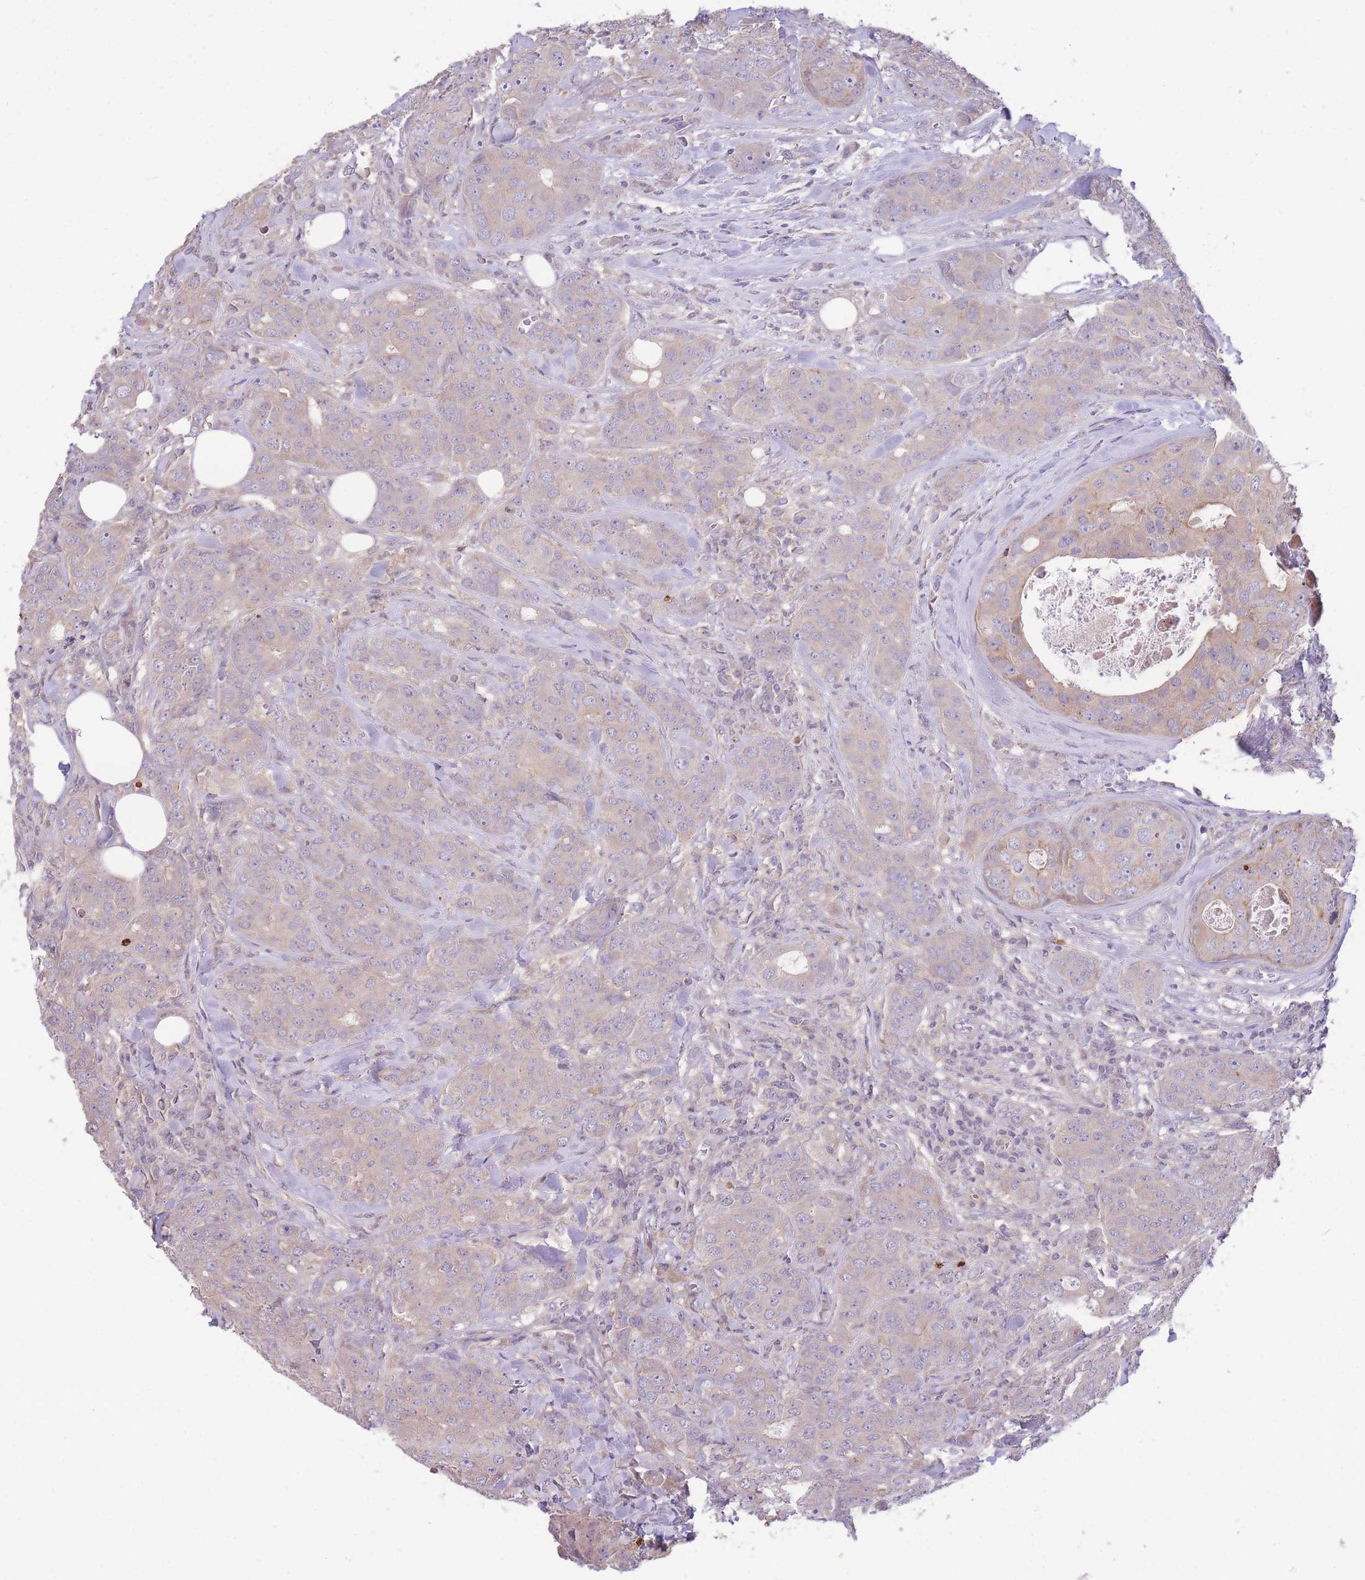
{"staining": {"intensity": "weak", "quantity": "25%-75%", "location": "cytoplasmic/membranous"}, "tissue": "breast cancer", "cell_type": "Tumor cells", "image_type": "cancer", "snomed": [{"axis": "morphology", "description": "Duct carcinoma"}, {"axis": "topography", "description": "Breast"}], "caption": "A brown stain highlights weak cytoplasmic/membranous expression of a protein in human breast intraductal carcinoma tumor cells.", "gene": "OR5T1", "patient": {"sex": "female", "age": 43}}